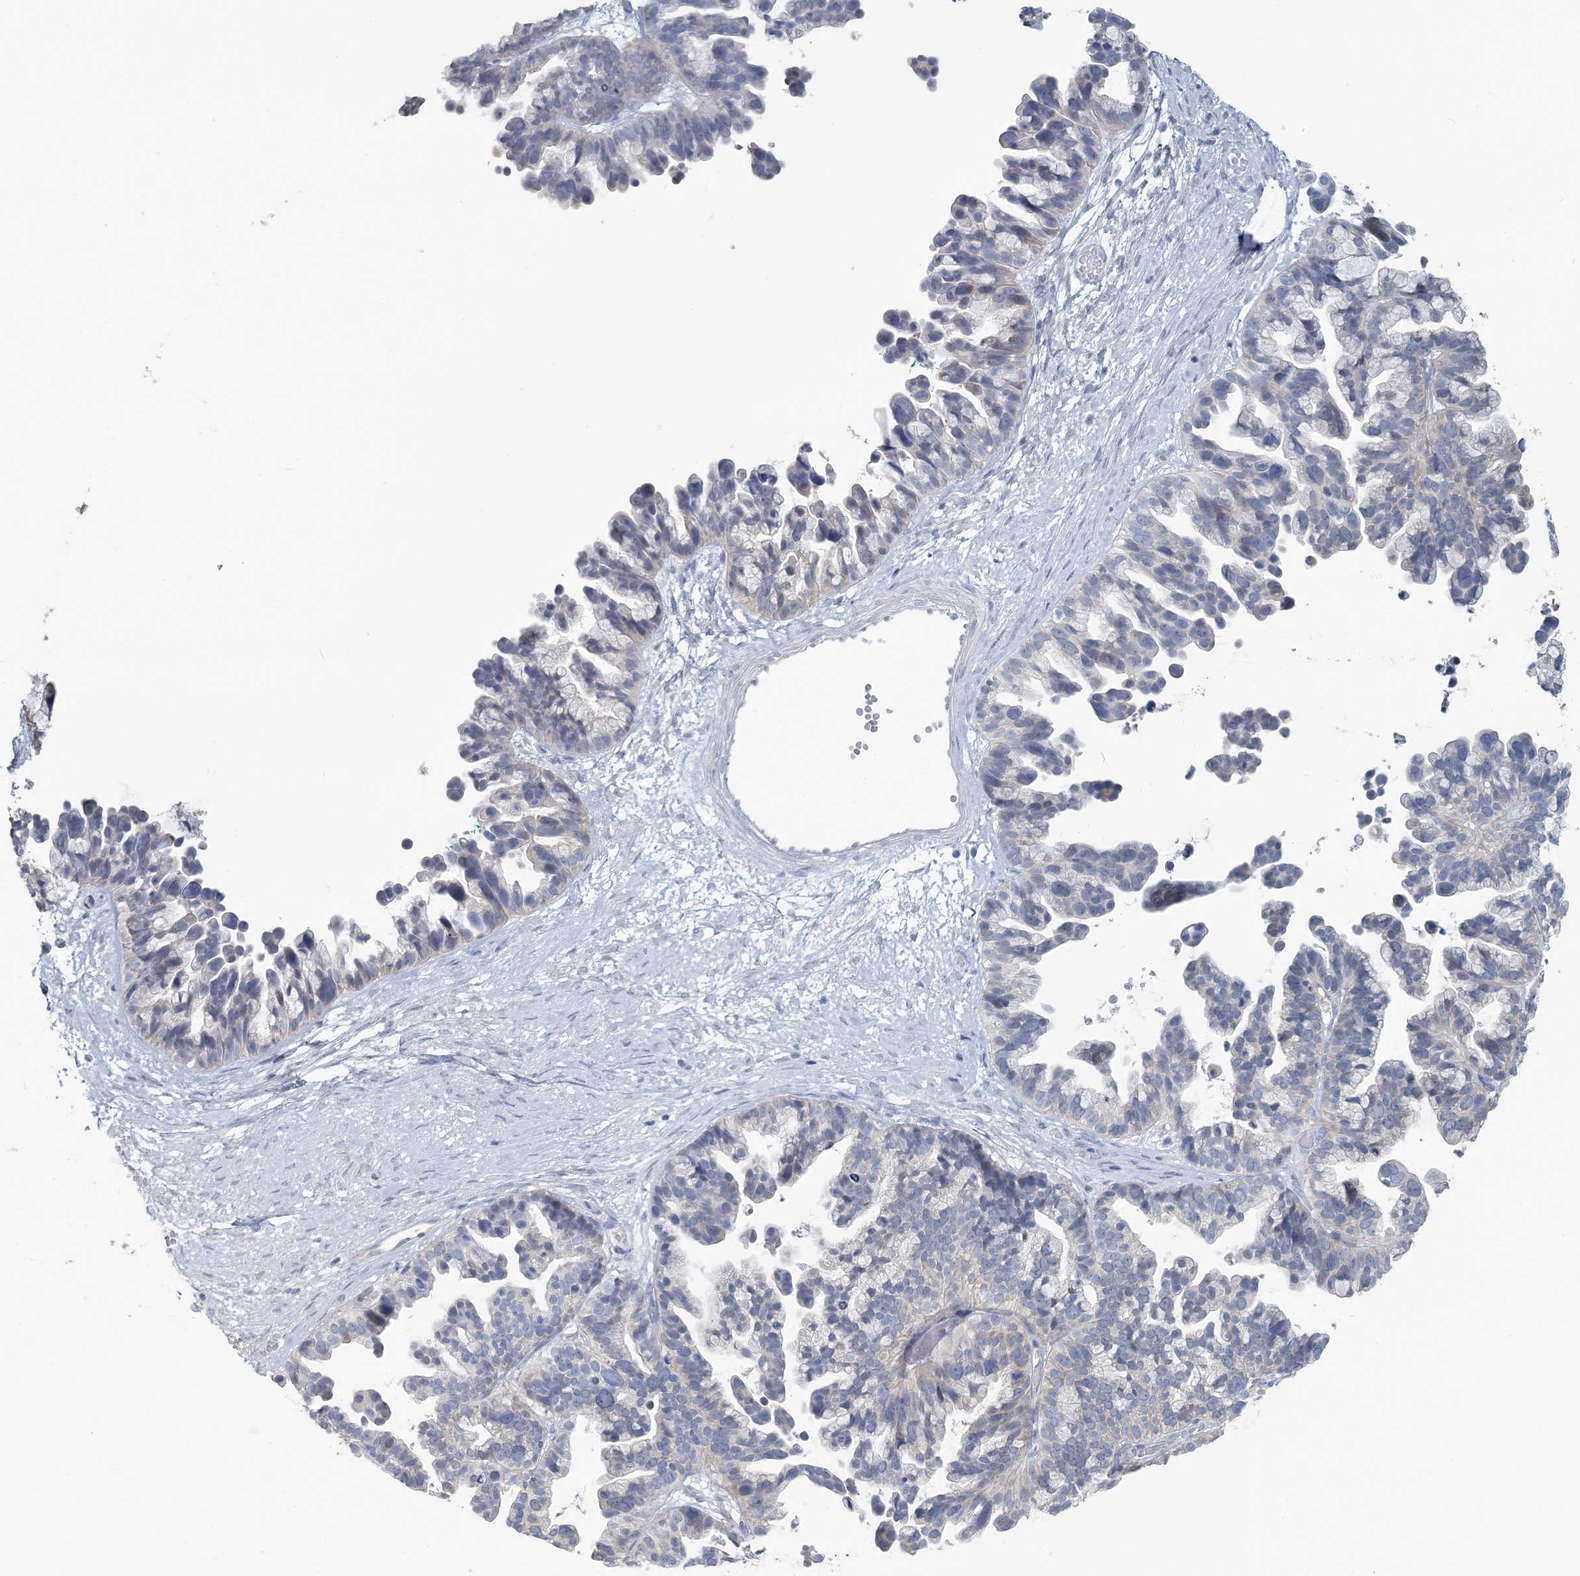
{"staining": {"intensity": "weak", "quantity": "25%-75%", "location": "cytoplasmic/membranous"}, "tissue": "ovarian cancer", "cell_type": "Tumor cells", "image_type": "cancer", "snomed": [{"axis": "morphology", "description": "Cystadenocarcinoma, serous, NOS"}, {"axis": "topography", "description": "Ovary"}], "caption": "Serous cystadenocarcinoma (ovarian) was stained to show a protein in brown. There is low levels of weak cytoplasmic/membranous positivity in approximately 25%-75% of tumor cells.", "gene": "CMBL", "patient": {"sex": "female", "age": 56}}